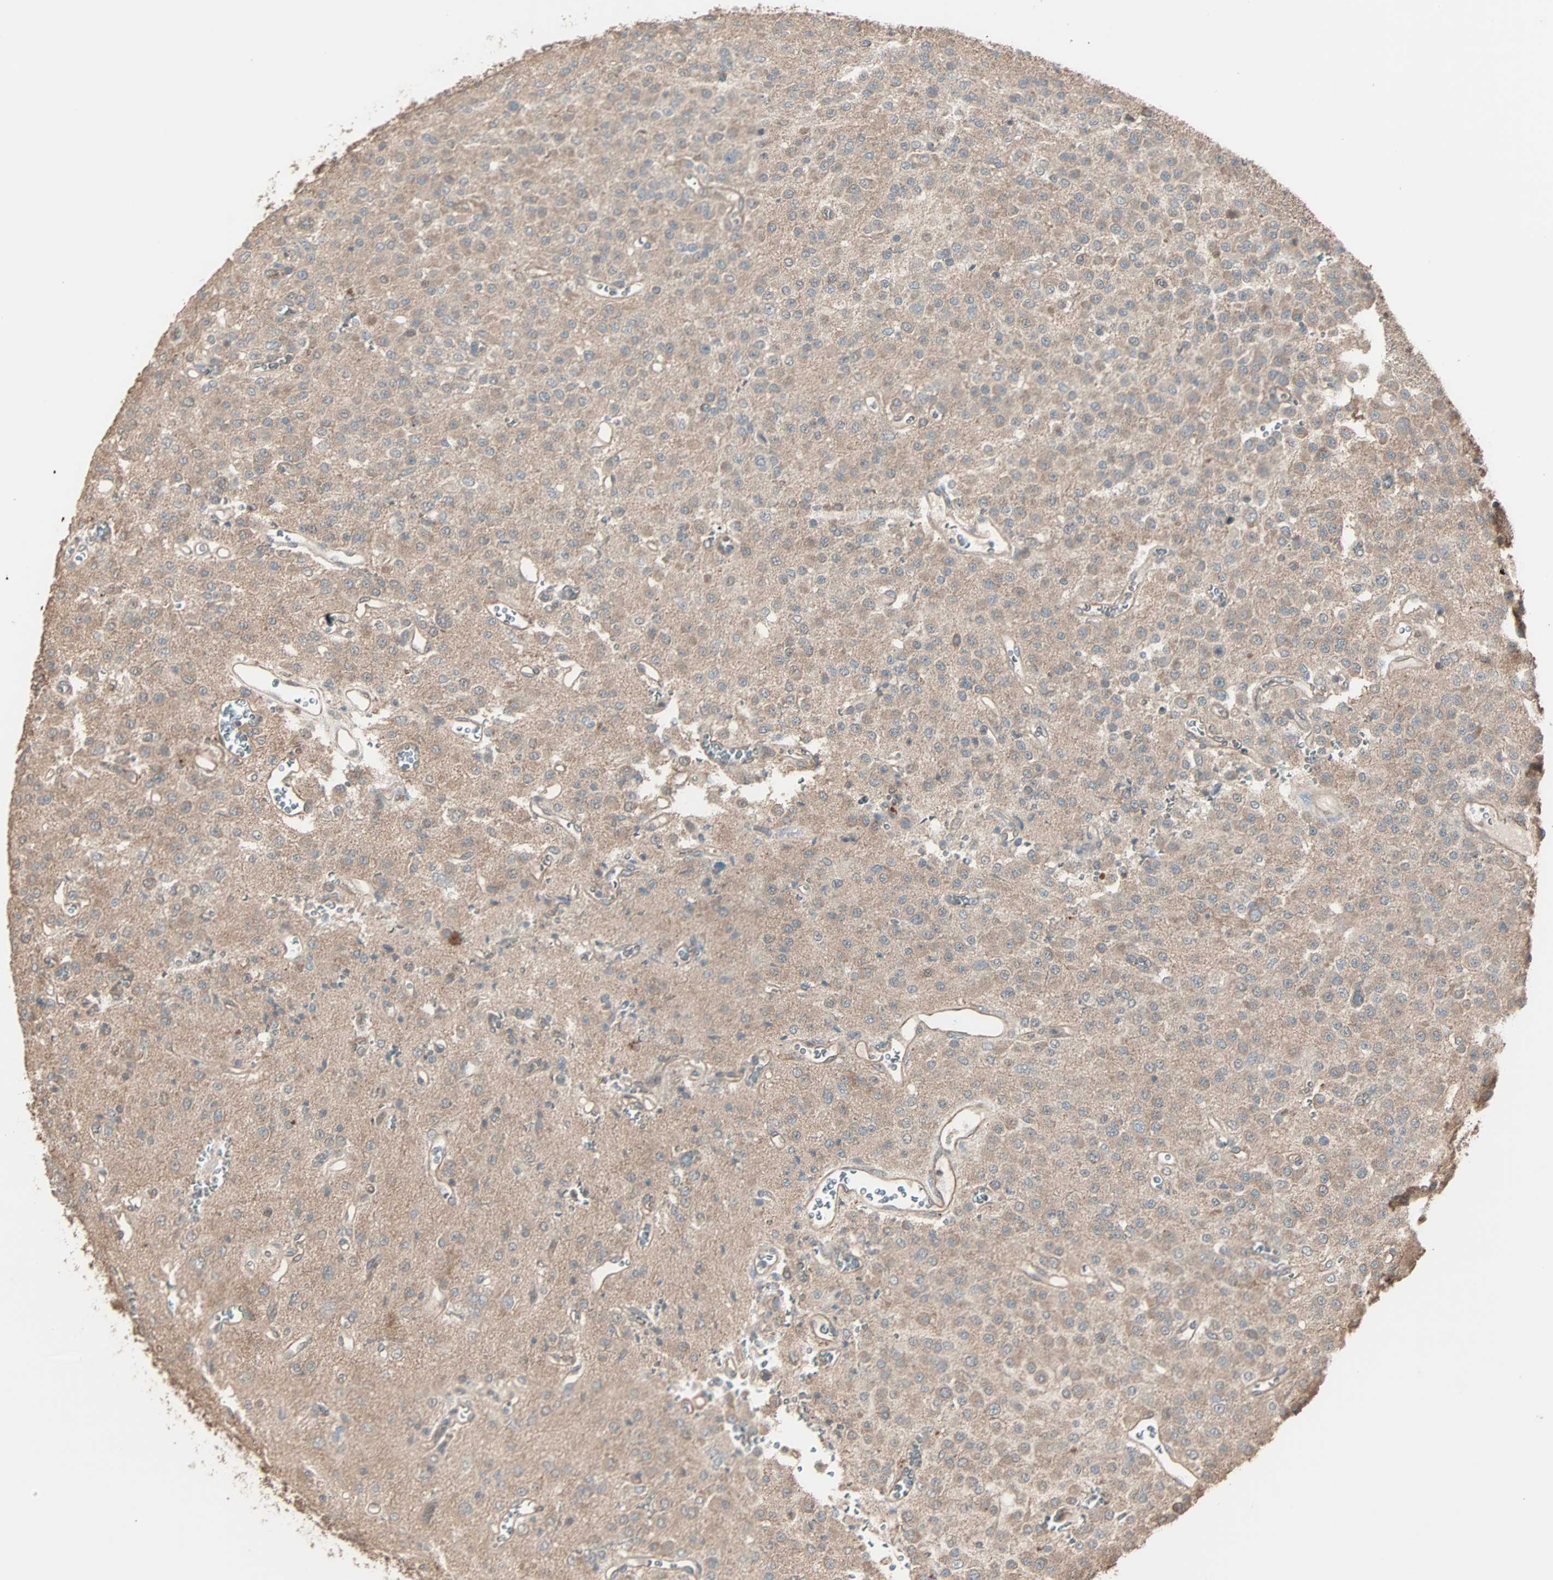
{"staining": {"intensity": "weak", "quantity": ">75%", "location": "cytoplasmic/membranous"}, "tissue": "glioma", "cell_type": "Tumor cells", "image_type": "cancer", "snomed": [{"axis": "morphology", "description": "Glioma, malignant, Low grade"}, {"axis": "topography", "description": "Brain"}], "caption": "There is low levels of weak cytoplasmic/membranous expression in tumor cells of malignant glioma (low-grade), as demonstrated by immunohistochemical staining (brown color).", "gene": "GALNT3", "patient": {"sex": "male", "age": 38}}